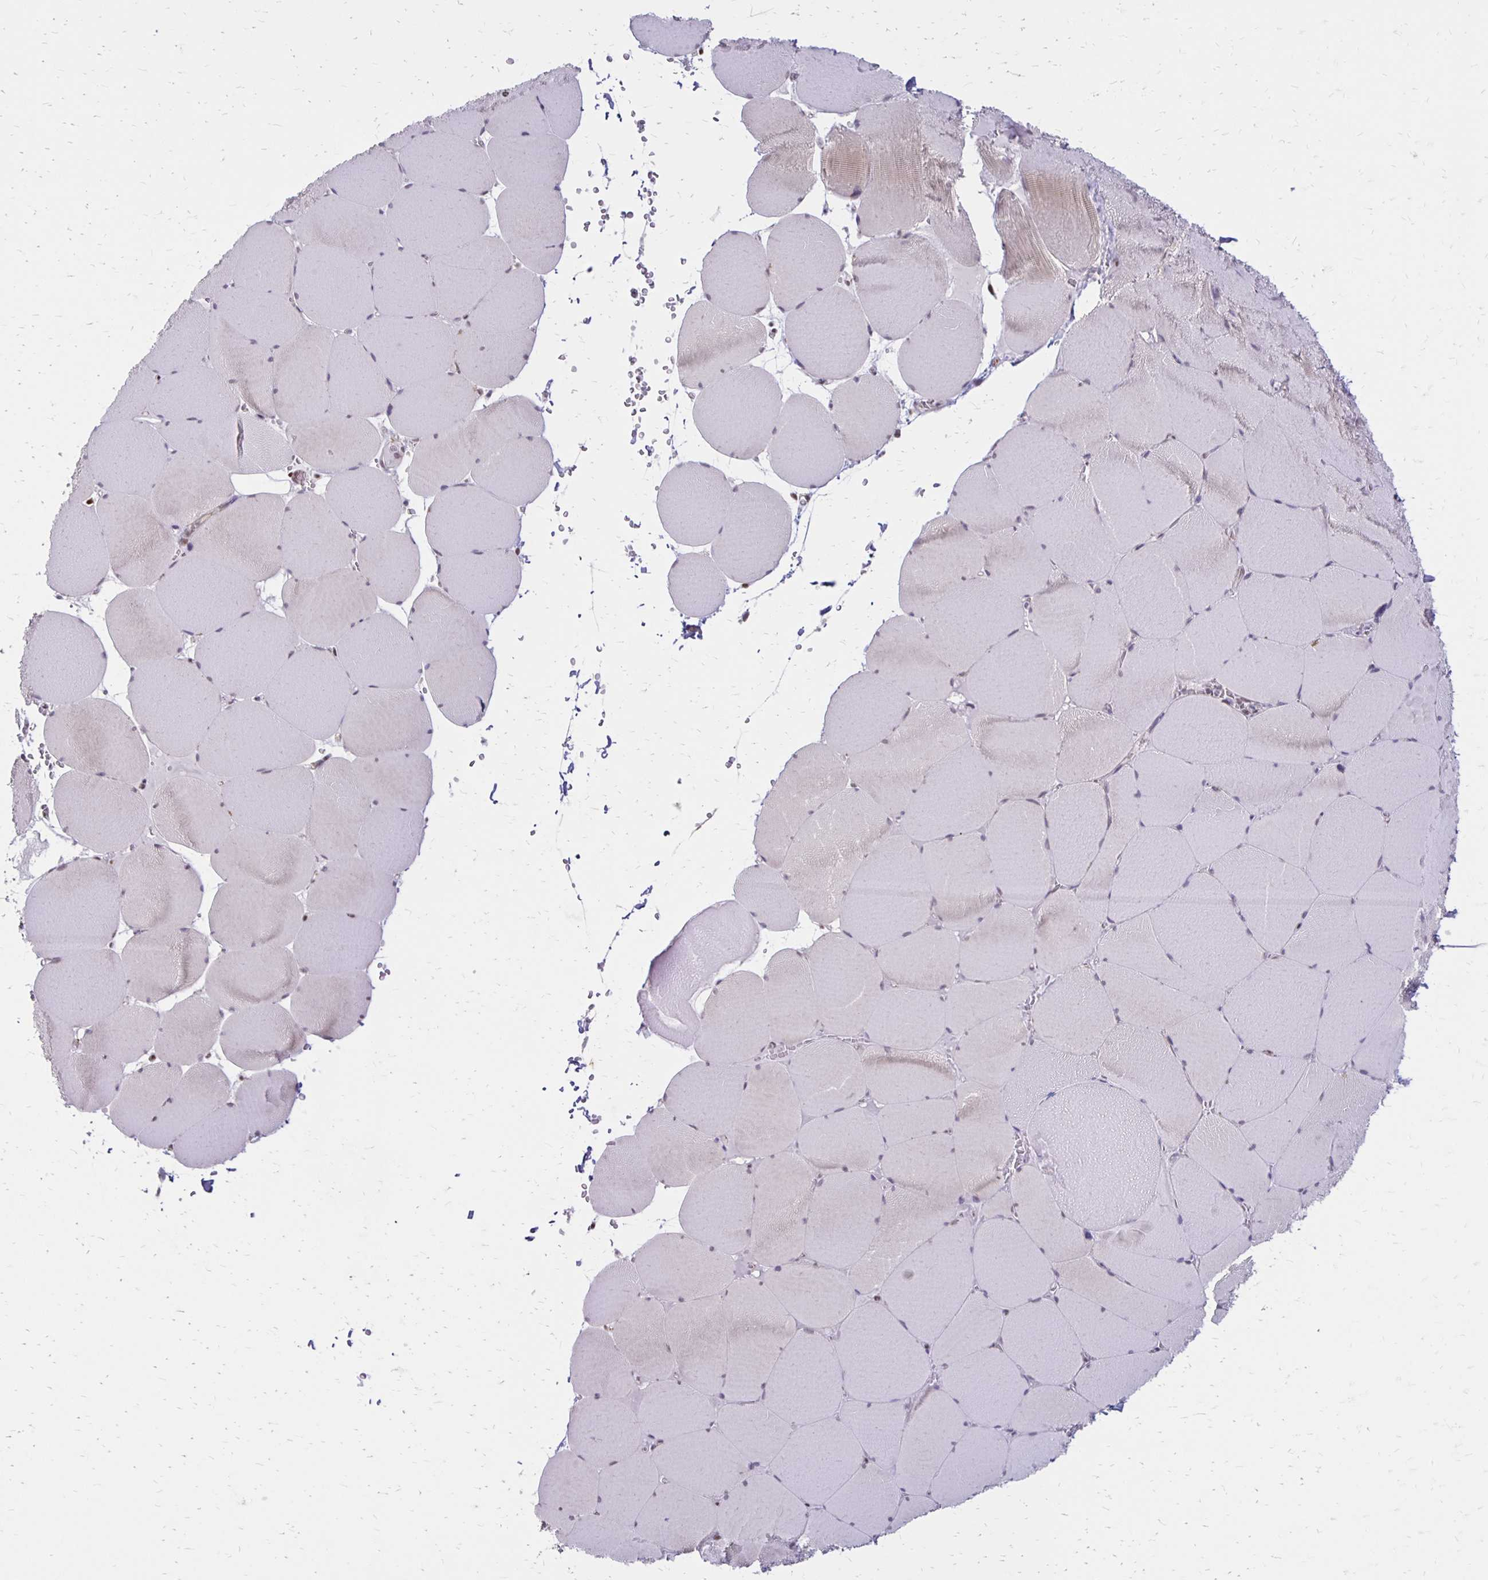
{"staining": {"intensity": "weak", "quantity": "25%-75%", "location": "nuclear"}, "tissue": "skeletal muscle", "cell_type": "Myocytes", "image_type": "normal", "snomed": [{"axis": "morphology", "description": "Normal tissue, NOS"}, {"axis": "topography", "description": "Skeletal muscle"}, {"axis": "topography", "description": "Head-Neck"}], "caption": "Protein positivity by IHC exhibits weak nuclear expression in about 25%-75% of myocytes in benign skeletal muscle.", "gene": "DDB2", "patient": {"sex": "male", "age": 66}}